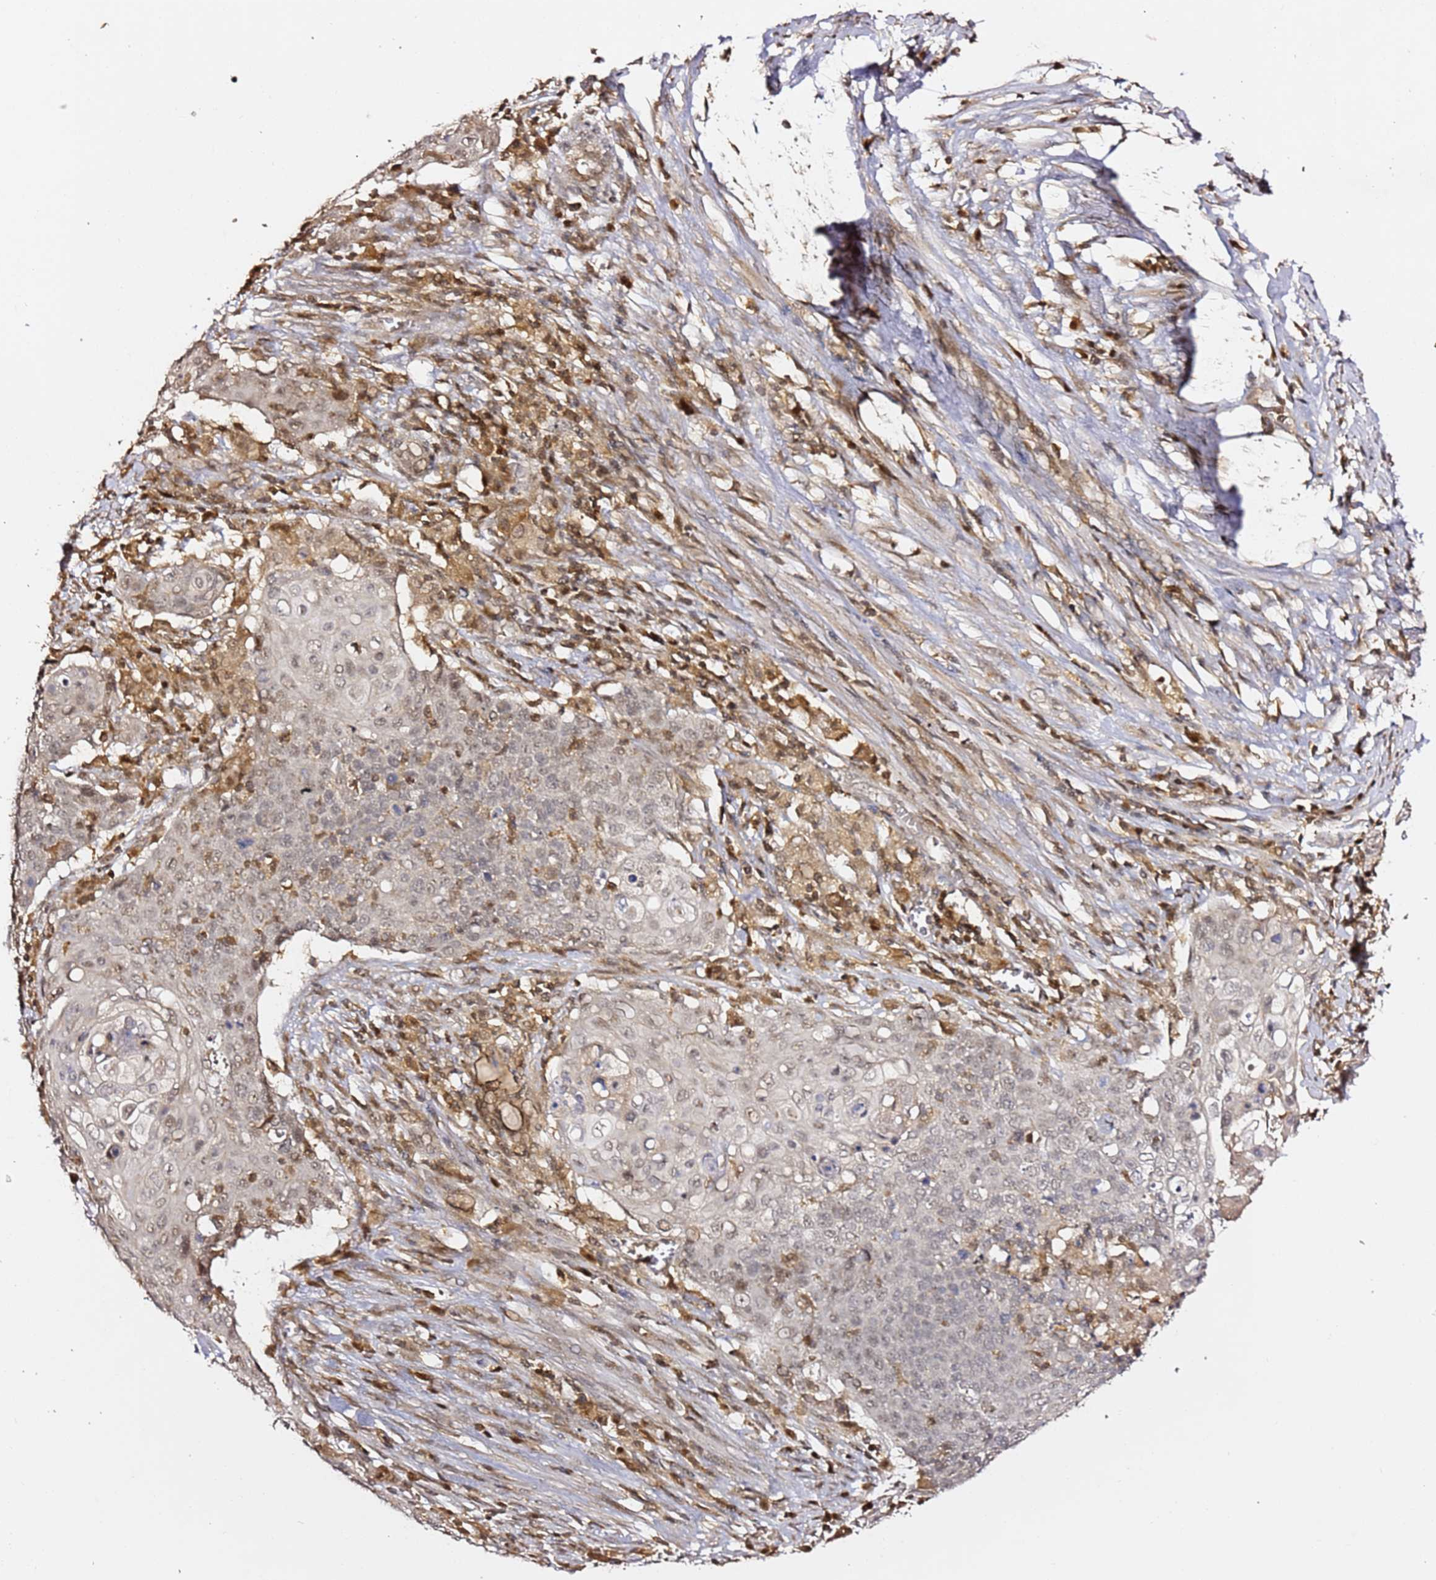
{"staining": {"intensity": "weak", "quantity": "<25%", "location": "nuclear"}, "tissue": "cervical cancer", "cell_type": "Tumor cells", "image_type": "cancer", "snomed": [{"axis": "morphology", "description": "Squamous cell carcinoma, NOS"}, {"axis": "topography", "description": "Cervix"}], "caption": "This is an immunohistochemistry (IHC) micrograph of cervical squamous cell carcinoma. There is no staining in tumor cells.", "gene": "OR5V1", "patient": {"sex": "female", "age": 39}}